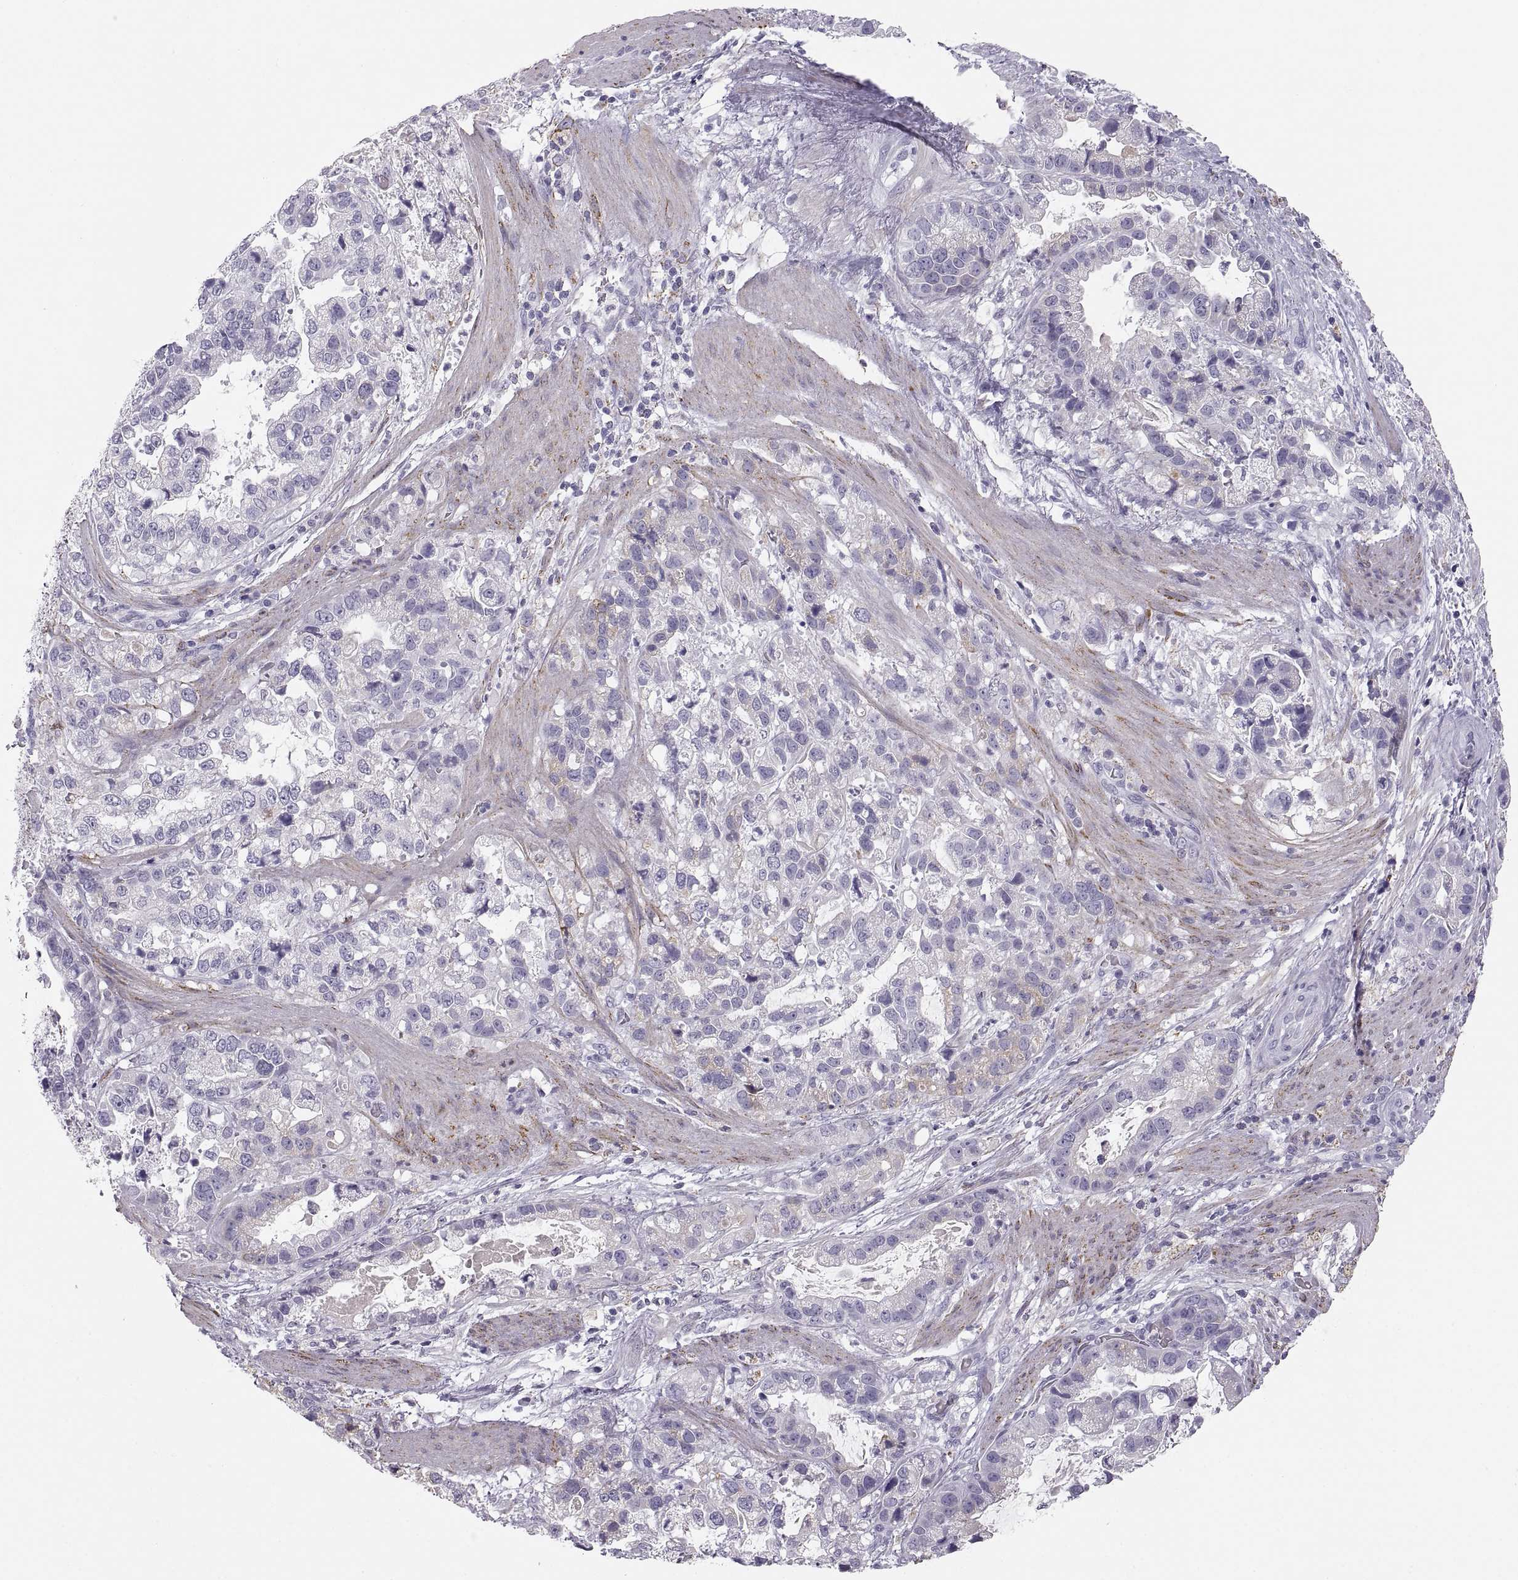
{"staining": {"intensity": "negative", "quantity": "none", "location": "none"}, "tissue": "stomach cancer", "cell_type": "Tumor cells", "image_type": "cancer", "snomed": [{"axis": "morphology", "description": "Adenocarcinoma, NOS"}, {"axis": "topography", "description": "Stomach"}], "caption": "The immunohistochemistry histopathology image has no significant positivity in tumor cells of adenocarcinoma (stomach) tissue.", "gene": "COL9A3", "patient": {"sex": "male", "age": 59}}